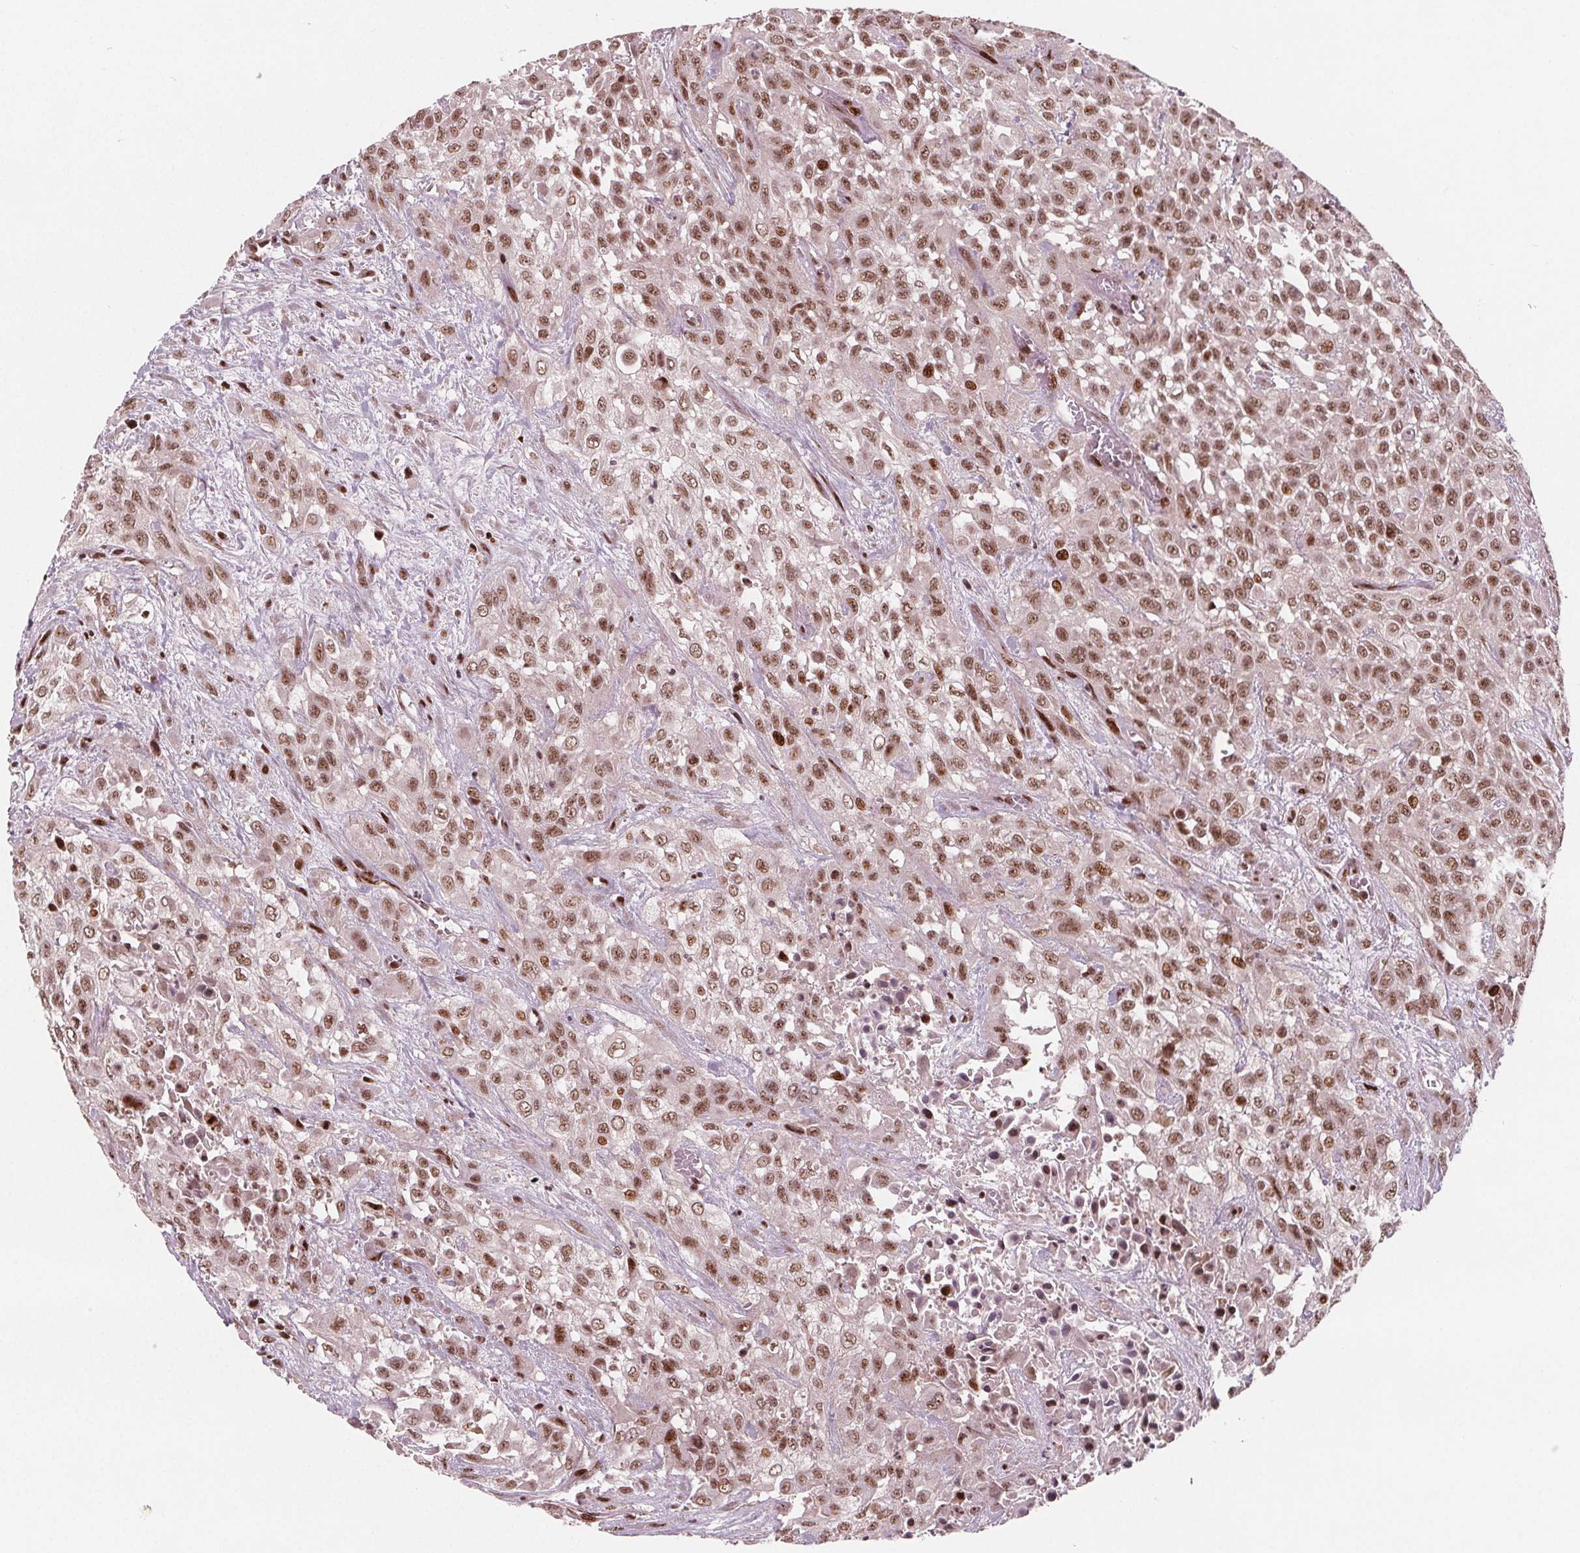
{"staining": {"intensity": "moderate", "quantity": ">75%", "location": "nuclear"}, "tissue": "urothelial cancer", "cell_type": "Tumor cells", "image_type": "cancer", "snomed": [{"axis": "morphology", "description": "Urothelial carcinoma, High grade"}, {"axis": "topography", "description": "Urinary bladder"}], "caption": "Immunohistochemical staining of high-grade urothelial carcinoma displays moderate nuclear protein staining in approximately >75% of tumor cells. The staining was performed using DAB (3,3'-diaminobenzidine) to visualize the protein expression in brown, while the nuclei were stained in blue with hematoxylin (Magnification: 20x).", "gene": "SNRNP35", "patient": {"sex": "male", "age": 57}}